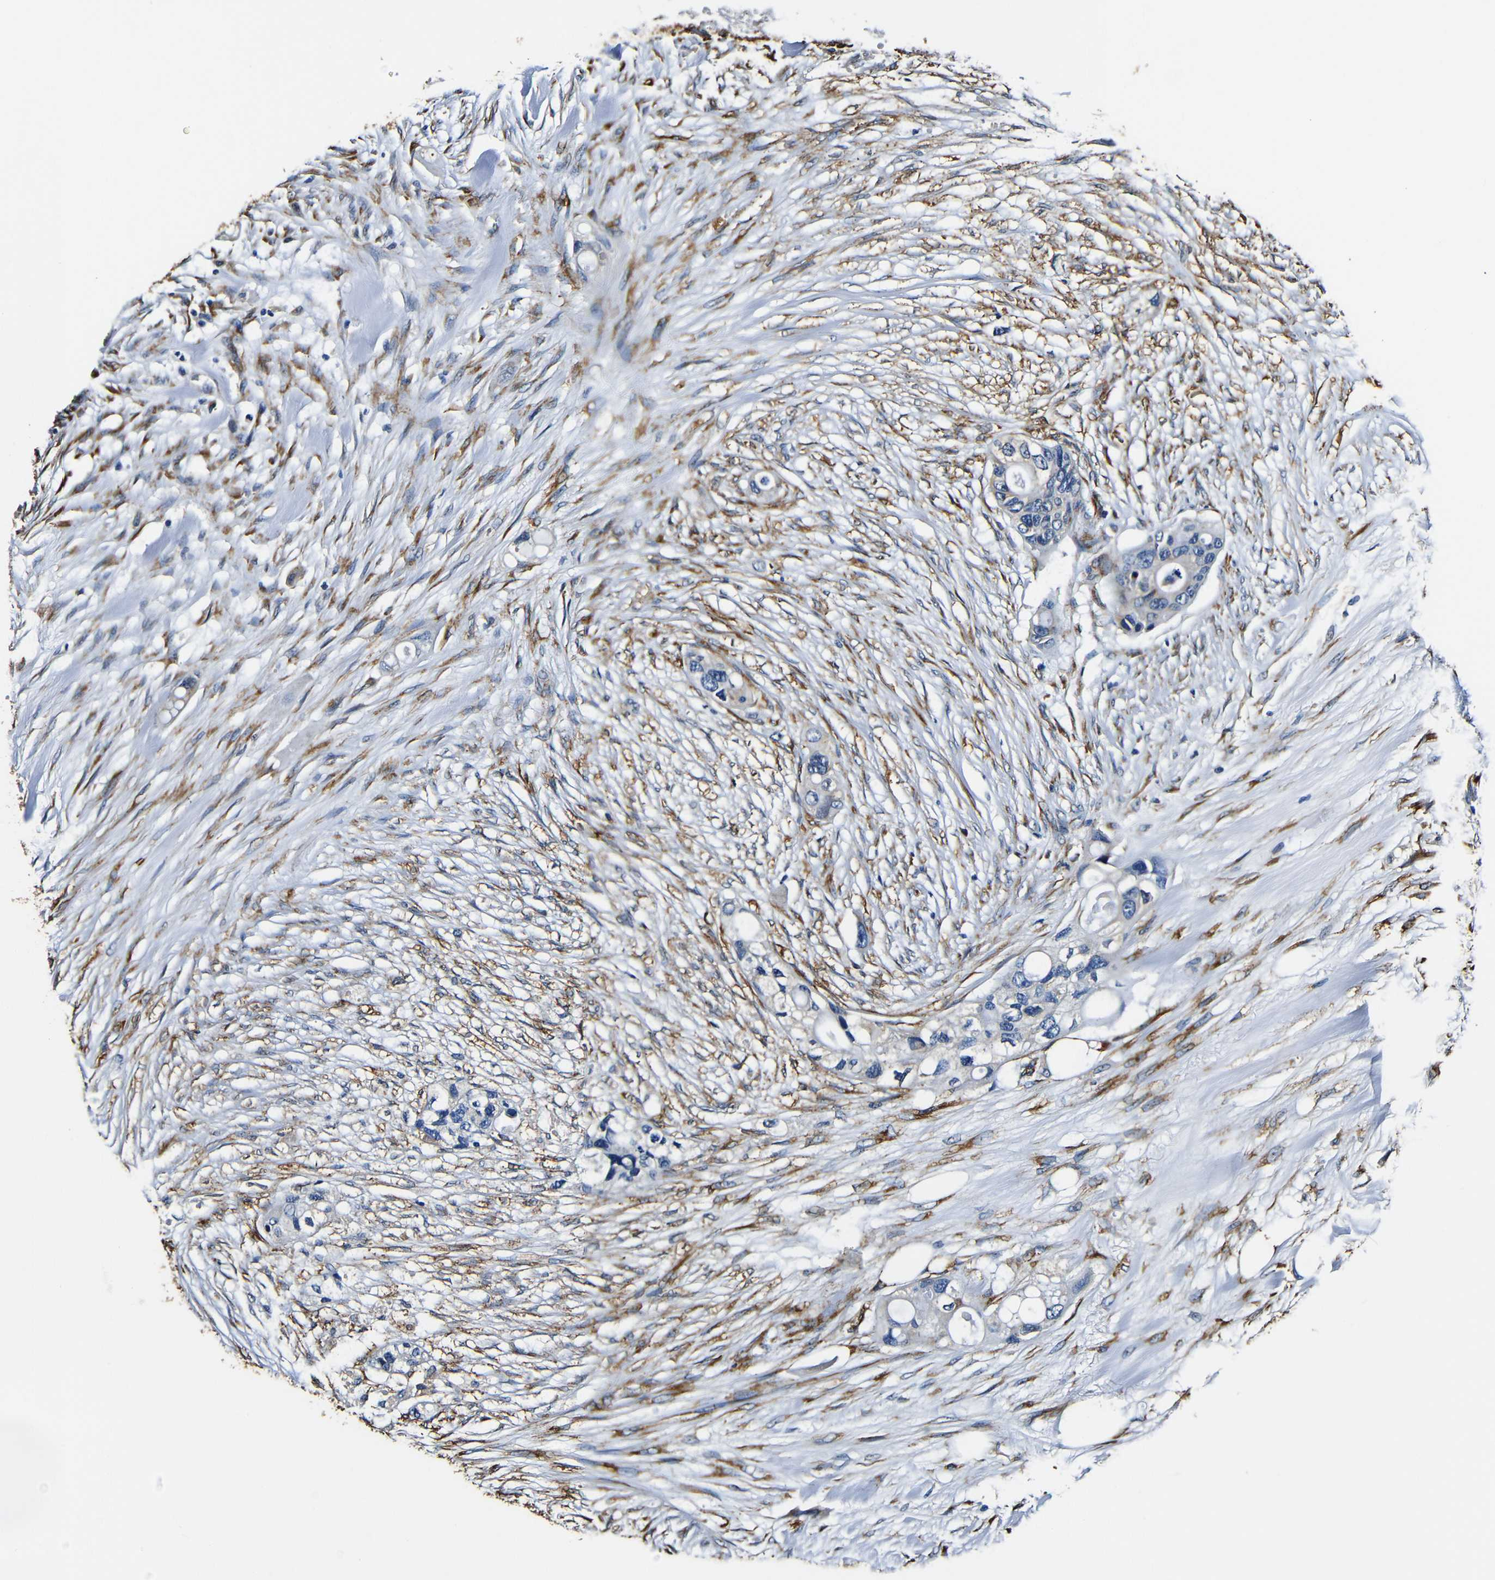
{"staining": {"intensity": "negative", "quantity": "none", "location": "none"}, "tissue": "colorectal cancer", "cell_type": "Tumor cells", "image_type": "cancer", "snomed": [{"axis": "morphology", "description": "Adenocarcinoma, NOS"}, {"axis": "topography", "description": "Colon"}], "caption": "Tumor cells are negative for brown protein staining in adenocarcinoma (colorectal). (Stains: DAB (3,3'-diaminobenzidine) immunohistochemistry (IHC) with hematoxylin counter stain, Microscopy: brightfield microscopy at high magnification).", "gene": "RRBP1", "patient": {"sex": "female", "age": 57}}